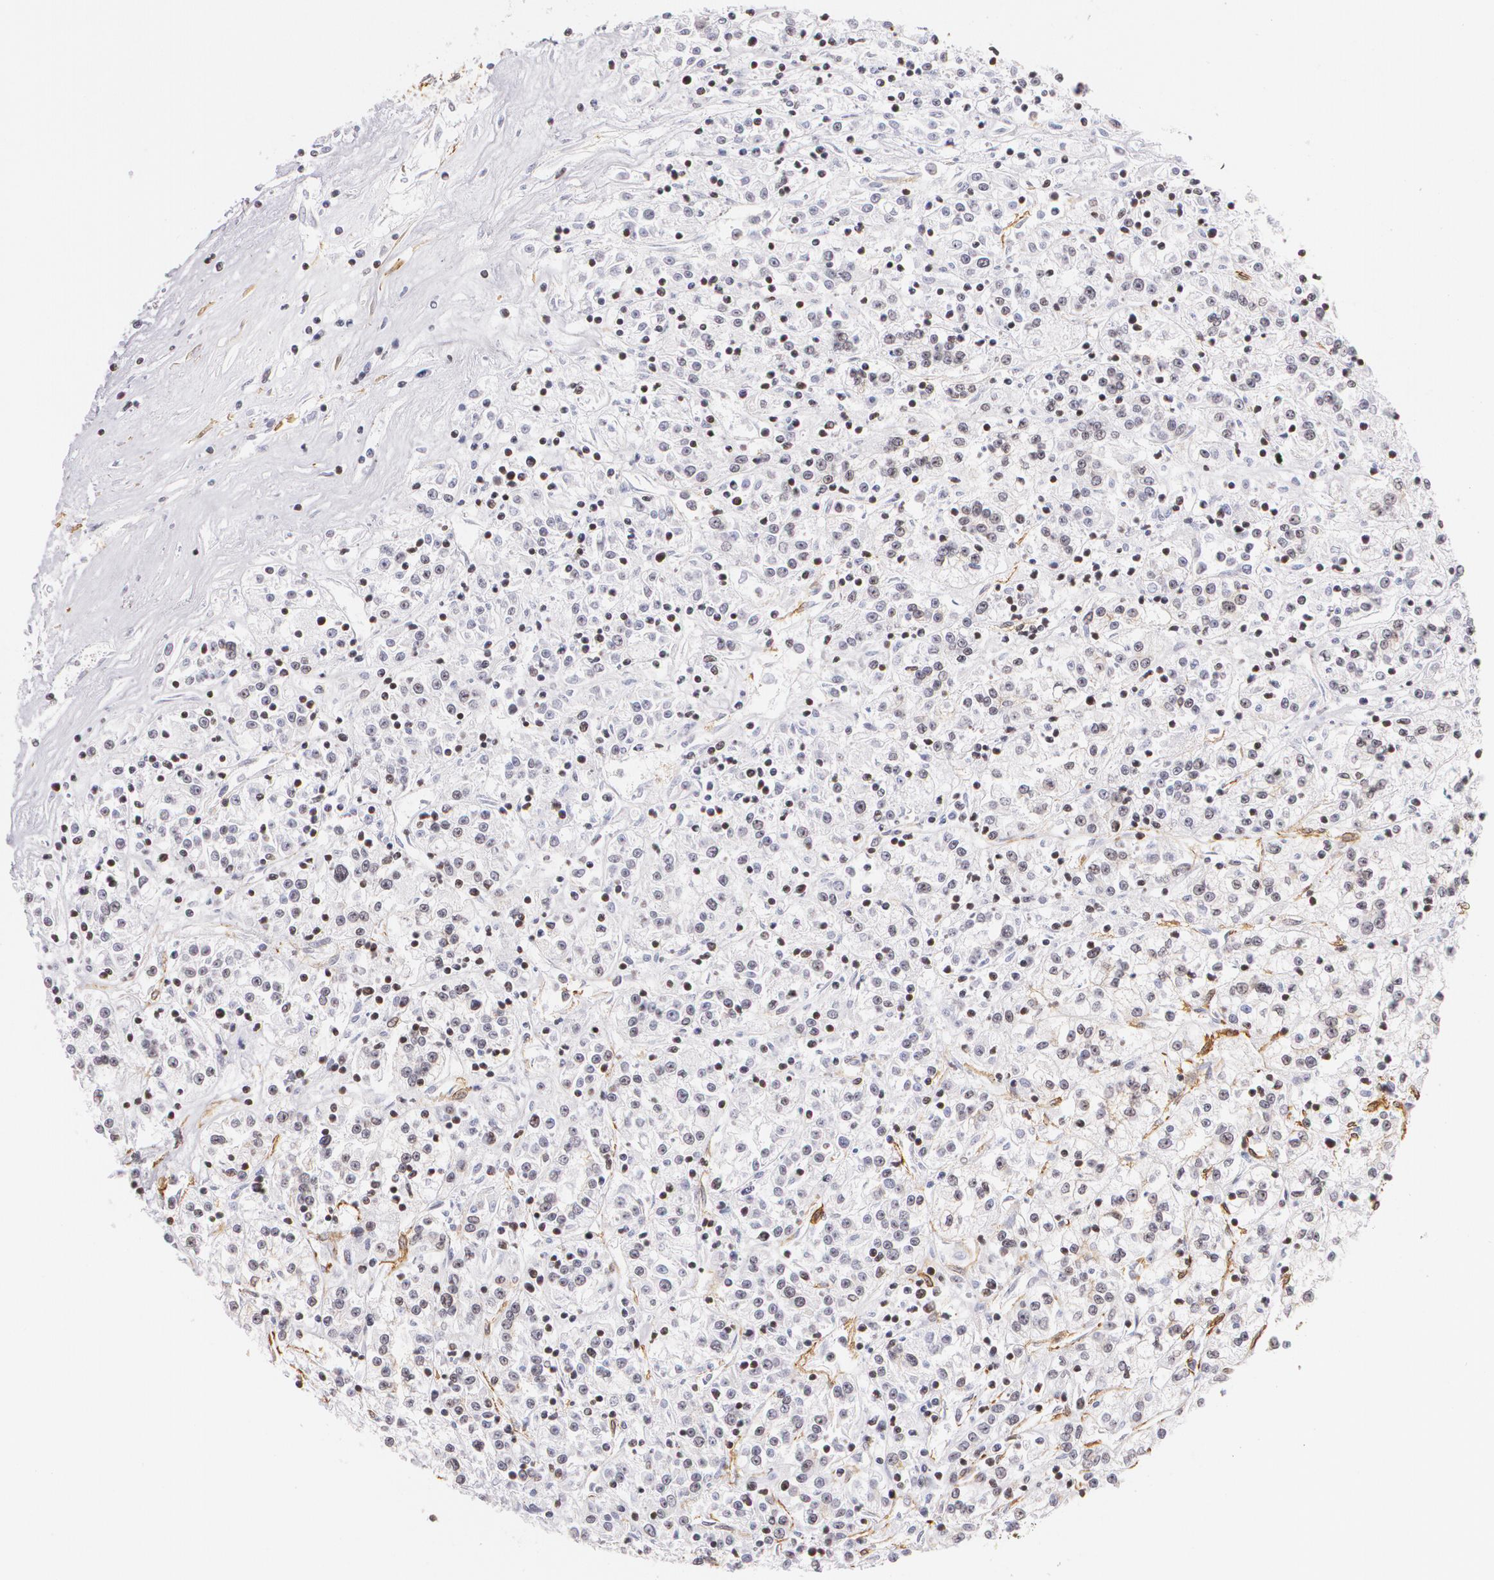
{"staining": {"intensity": "negative", "quantity": "none", "location": "none"}, "tissue": "renal cancer", "cell_type": "Tumor cells", "image_type": "cancer", "snomed": [{"axis": "morphology", "description": "Adenocarcinoma, NOS"}, {"axis": "topography", "description": "Kidney"}], "caption": "Protein analysis of adenocarcinoma (renal) displays no significant staining in tumor cells.", "gene": "VAMP1", "patient": {"sex": "female", "age": 76}}